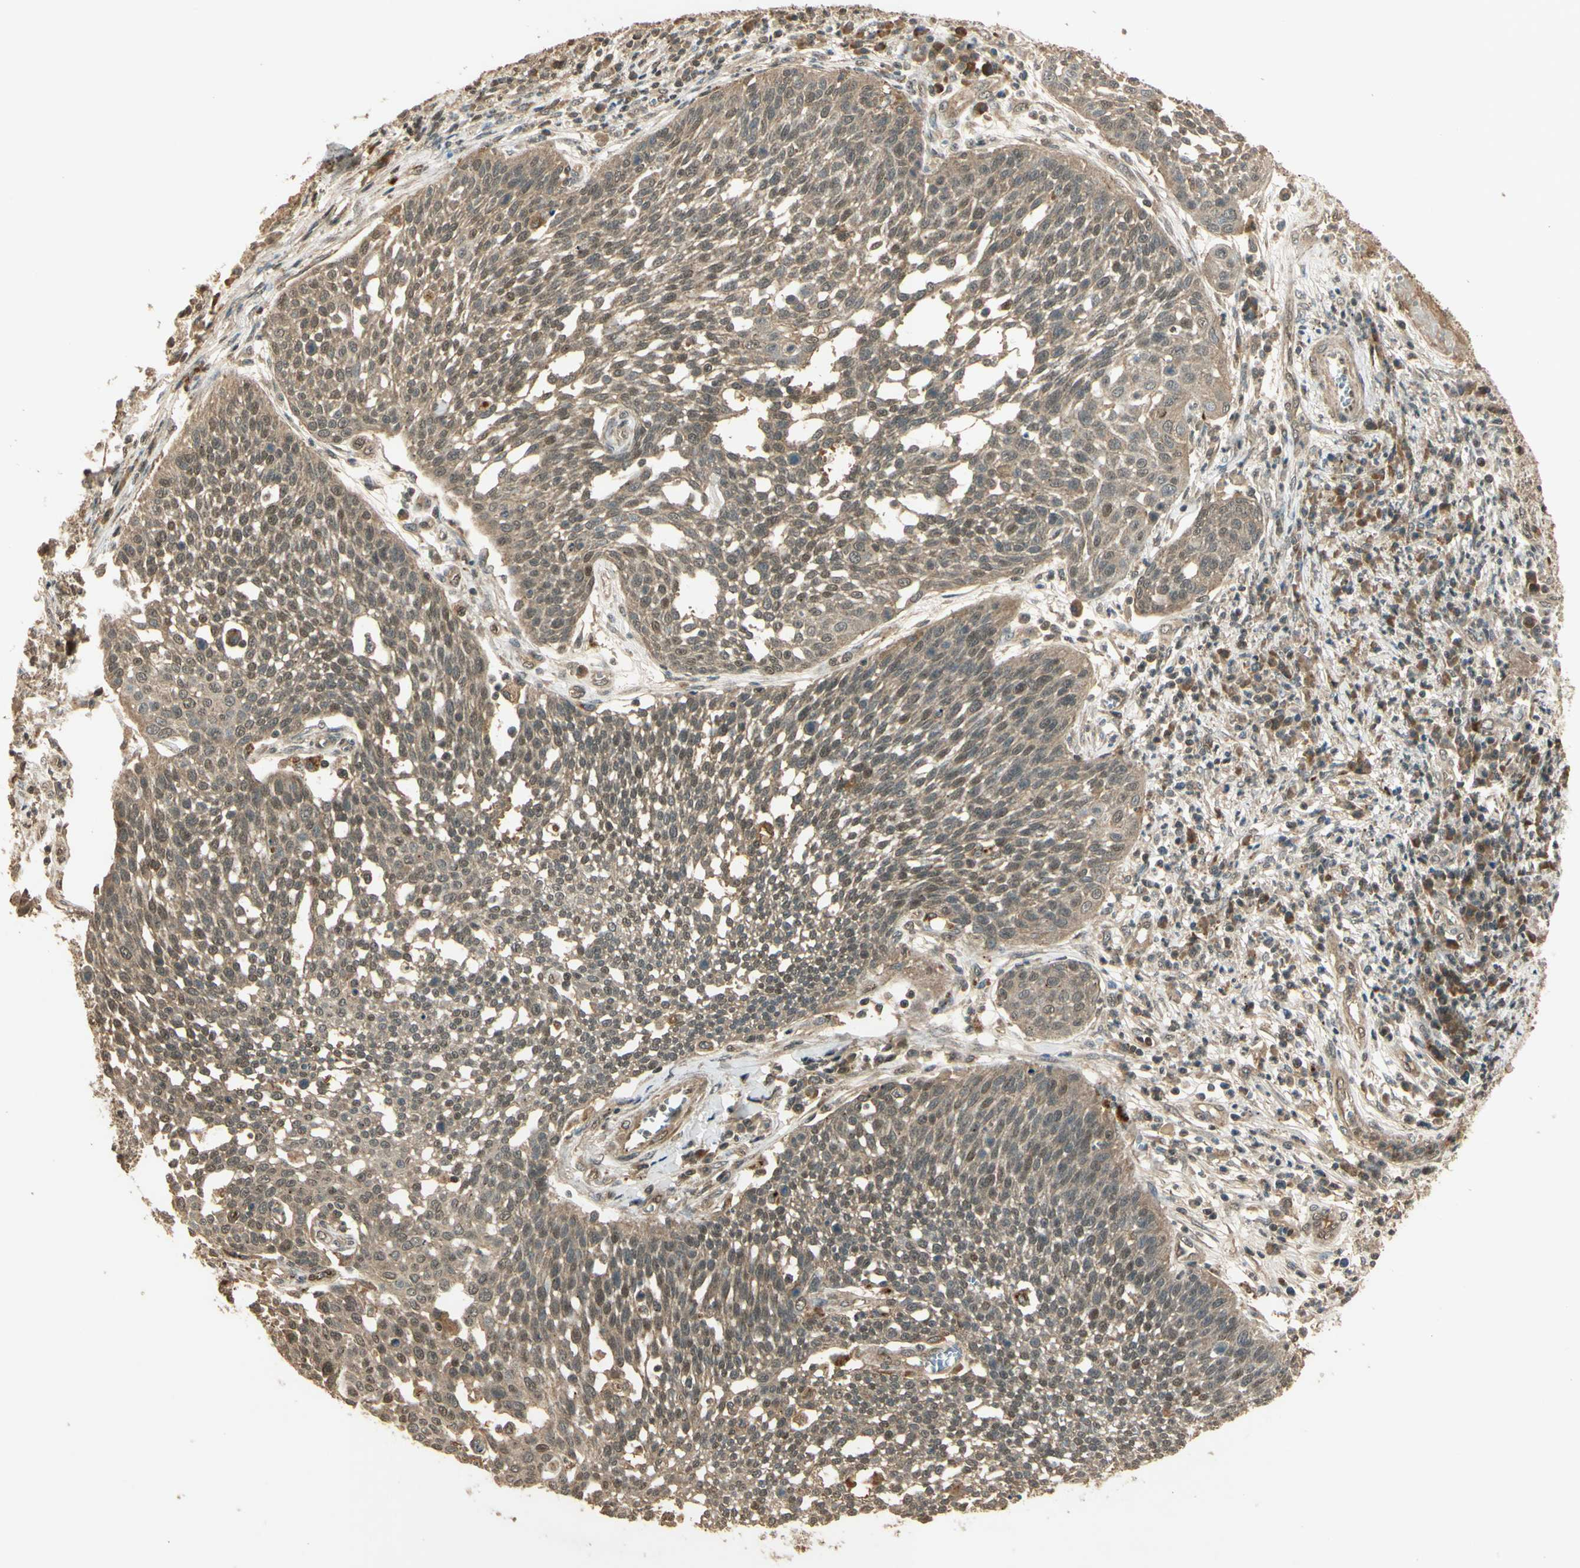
{"staining": {"intensity": "weak", "quantity": ">75%", "location": "cytoplasmic/membranous,nuclear"}, "tissue": "cervical cancer", "cell_type": "Tumor cells", "image_type": "cancer", "snomed": [{"axis": "morphology", "description": "Squamous cell carcinoma, NOS"}, {"axis": "topography", "description": "Cervix"}], "caption": "Cervical cancer tissue demonstrates weak cytoplasmic/membranous and nuclear positivity in about >75% of tumor cells", "gene": "GMEB2", "patient": {"sex": "female", "age": 34}}